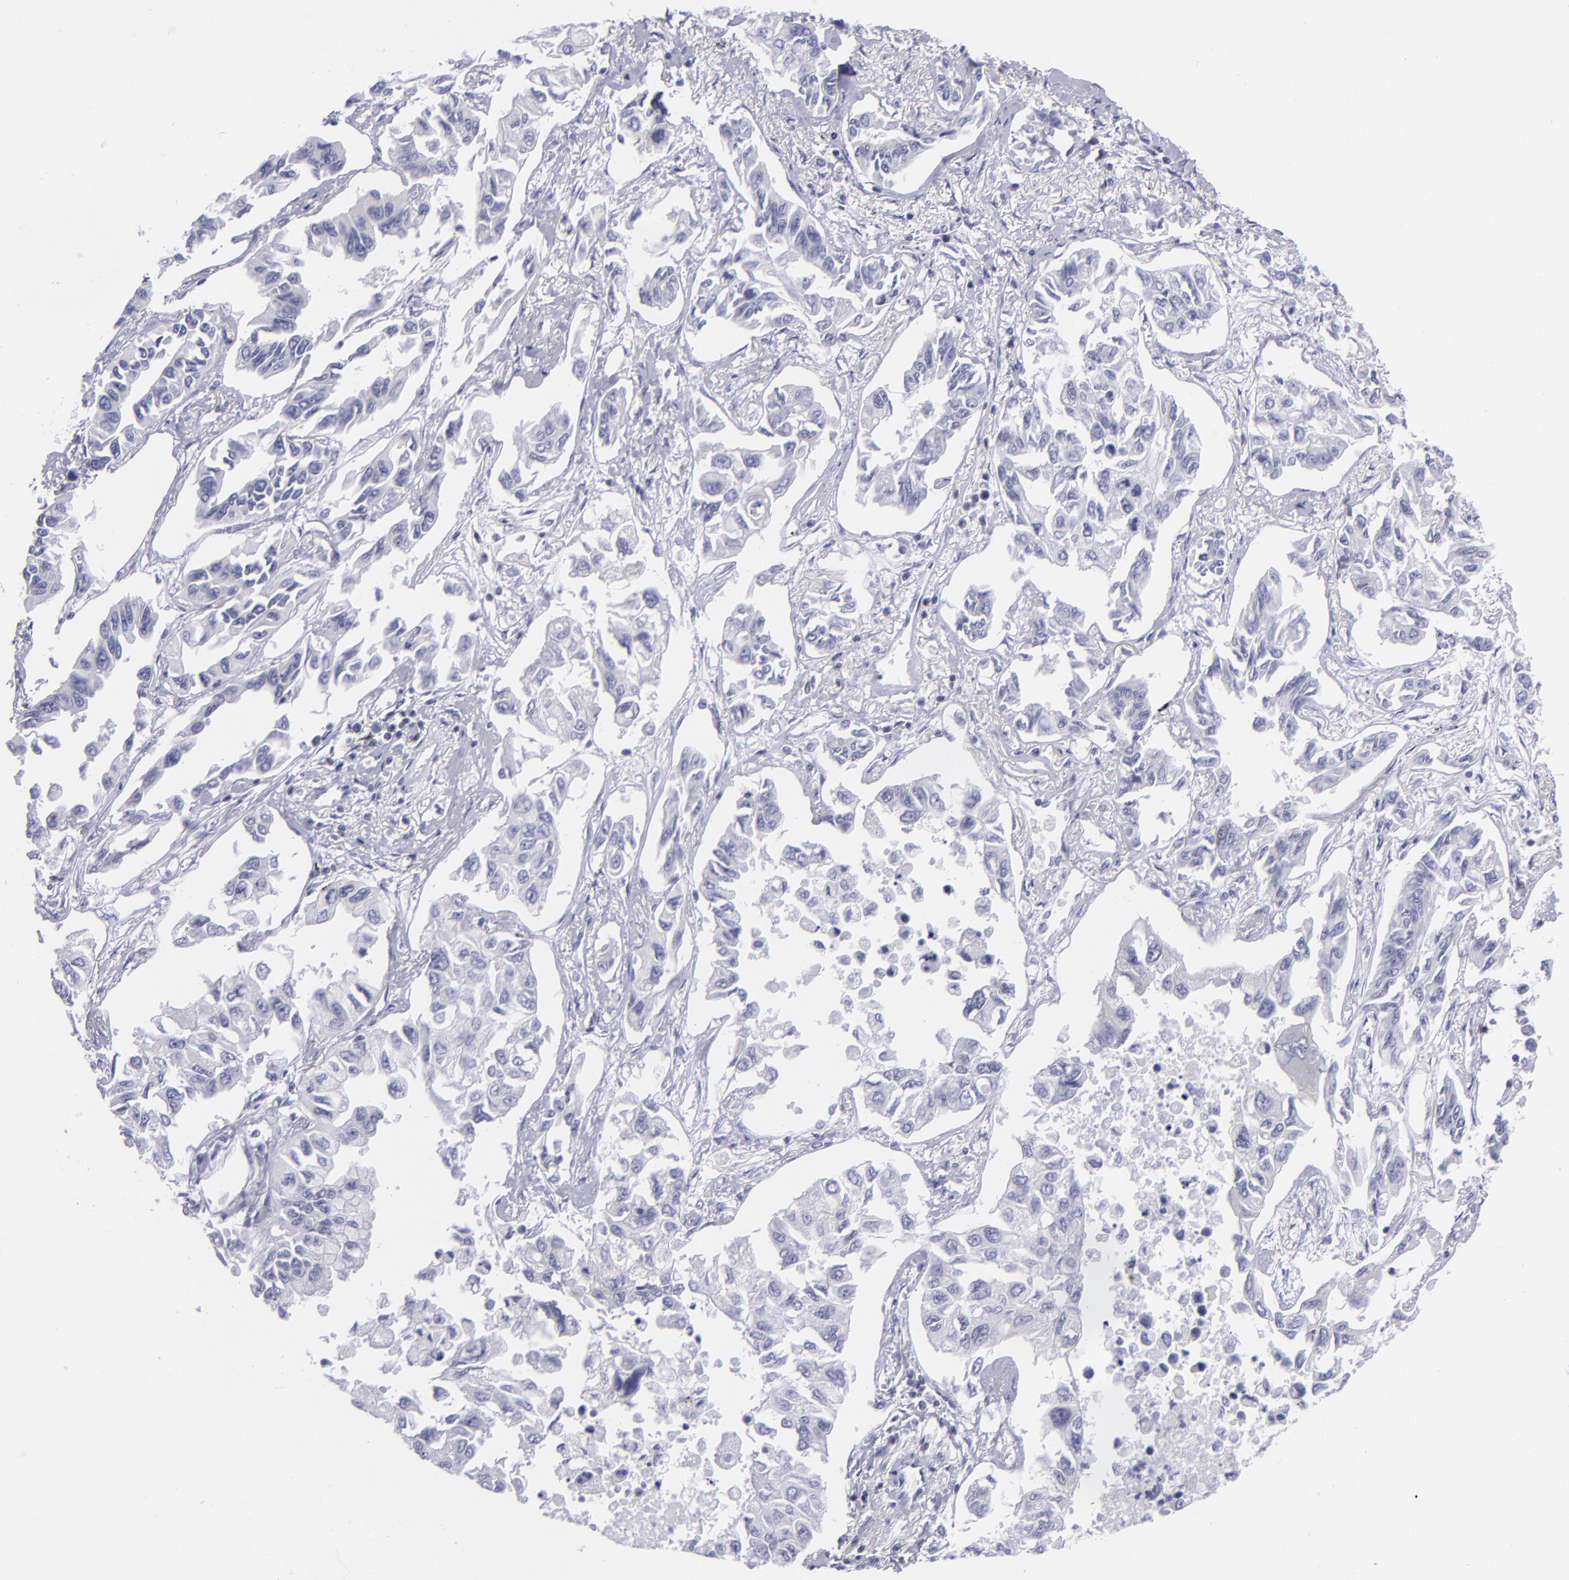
{"staining": {"intensity": "negative", "quantity": "none", "location": "none"}, "tissue": "lung cancer", "cell_type": "Tumor cells", "image_type": "cancer", "snomed": [{"axis": "morphology", "description": "Adenocarcinoma, NOS"}, {"axis": "topography", "description": "Lung"}], "caption": "Lung cancer was stained to show a protein in brown. There is no significant positivity in tumor cells.", "gene": "ETS1", "patient": {"sex": "male", "age": 64}}